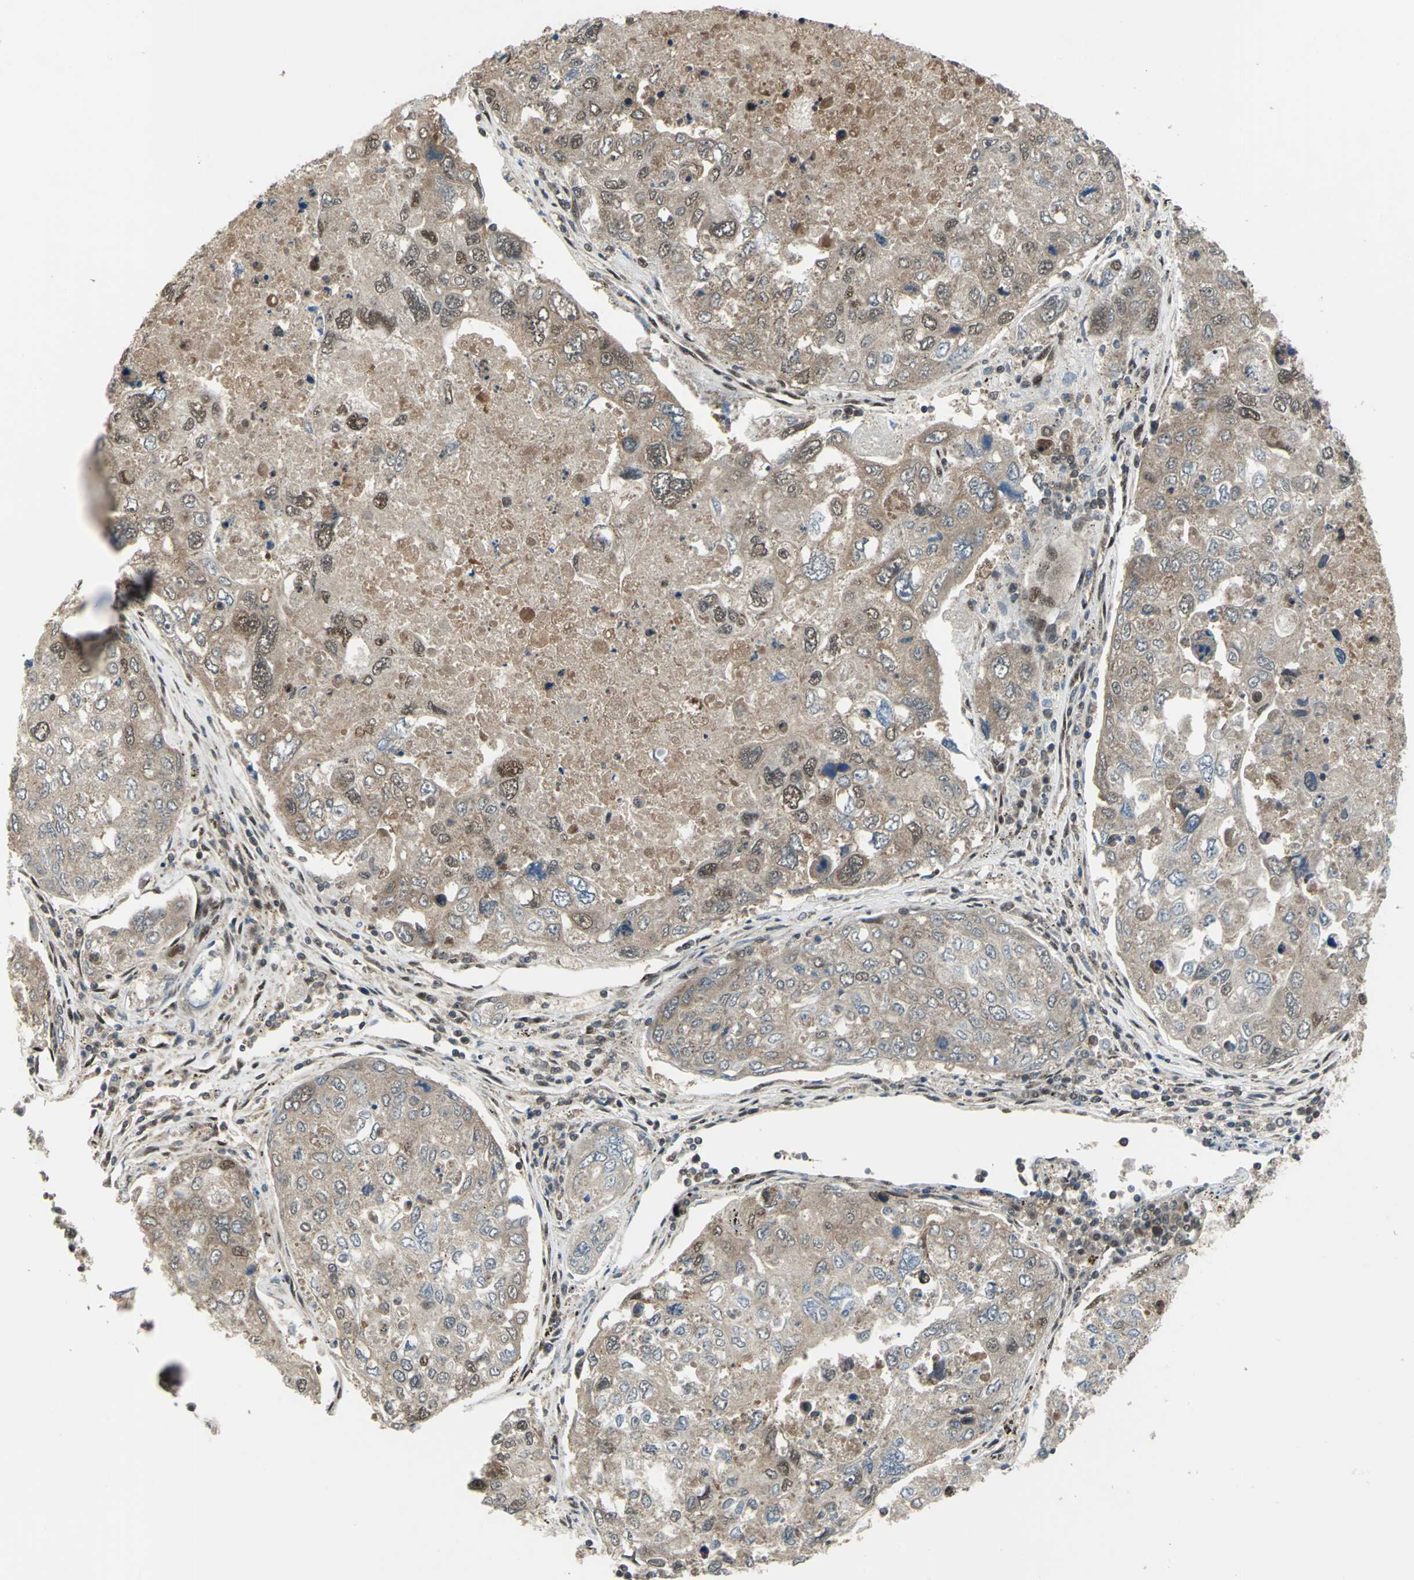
{"staining": {"intensity": "weak", "quantity": ">75%", "location": "cytoplasmic/membranous,nuclear"}, "tissue": "urothelial cancer", "cell_type": "Tumor cells", "image_type": "cancer", "snomed": [{"axis": "morphology", "description": "Urothelial carcinoma, High grade"}, {"axis": "topography", "description": "Lymph node"}, {"axis": "topography", "description": "Urinary bladder"}], "caption": "DAB immunohistochemical staining of urothelial cancer reveals weak cytoplasmic/membranous and nuclear protein staining in approximately >75% of tumor cells. Nuclei are stained in blue.", "gene": "COPS5", "patient": {"sex": "male", "age": 51}}